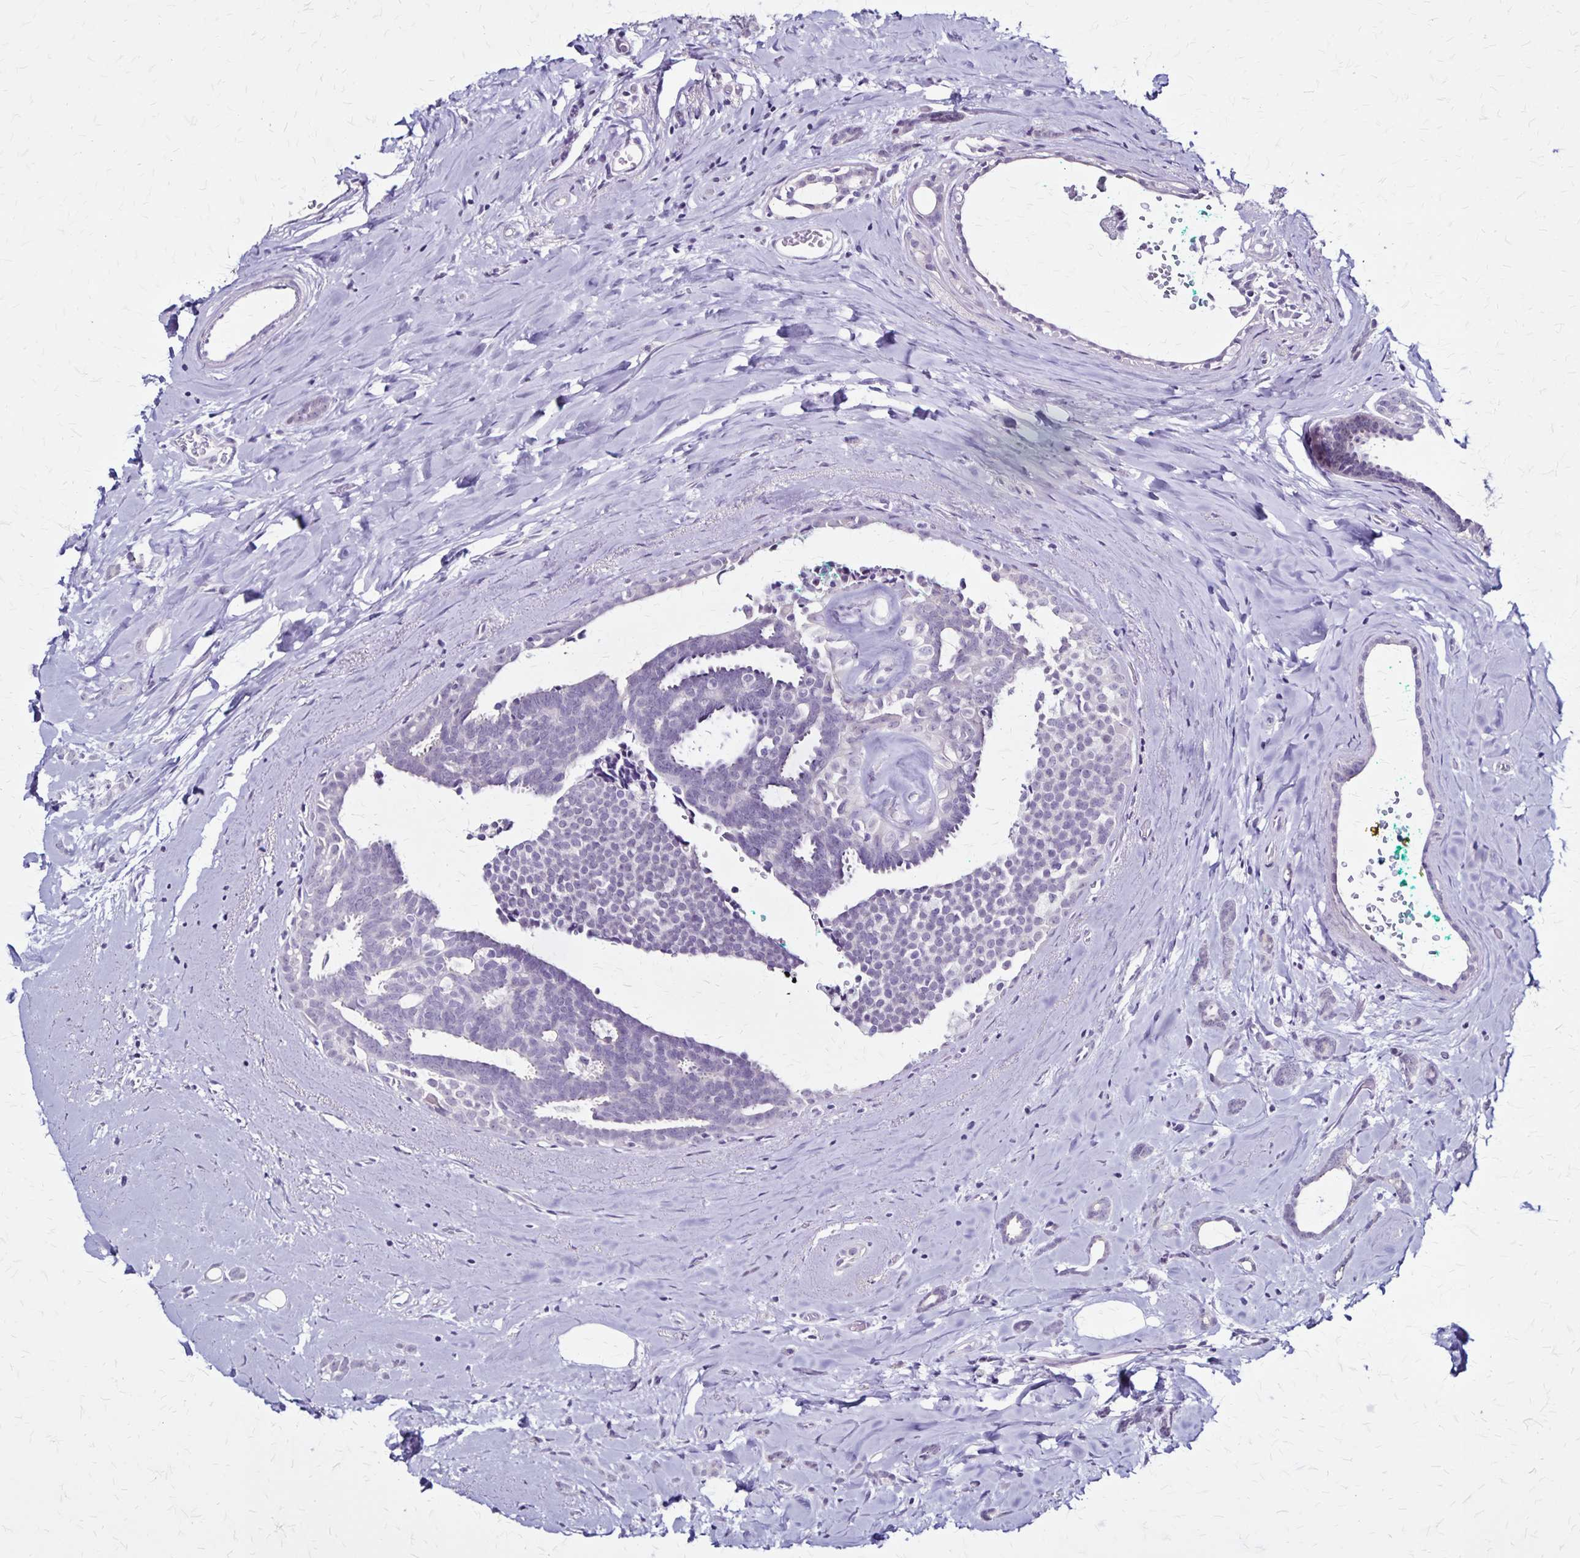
{"staining": {"intensity": "negative", "quantity": "none", "location": "none"}, "tissue": "breast cancer", "cell_type": "Tumor cells", "image_type": "cancer", "snomed": [{"axis": "morphology", "description": "Intraductal carcinoma, in situ"}, {"axis": "morphology", "description": "Duct carcinoma"}, {"axis": "morphology", "description": "Lobular carcinoma, in situ"}, {"axis": "topography", "description": "Breast"}], "caption": "This is an immunohistochemistry (IHC) image of intraductal carcinoma,  in situ (breast). There is no staining in tumor cells.", "gene": "PLXNA4", "patient": {"sex": "female", "age": 44}}